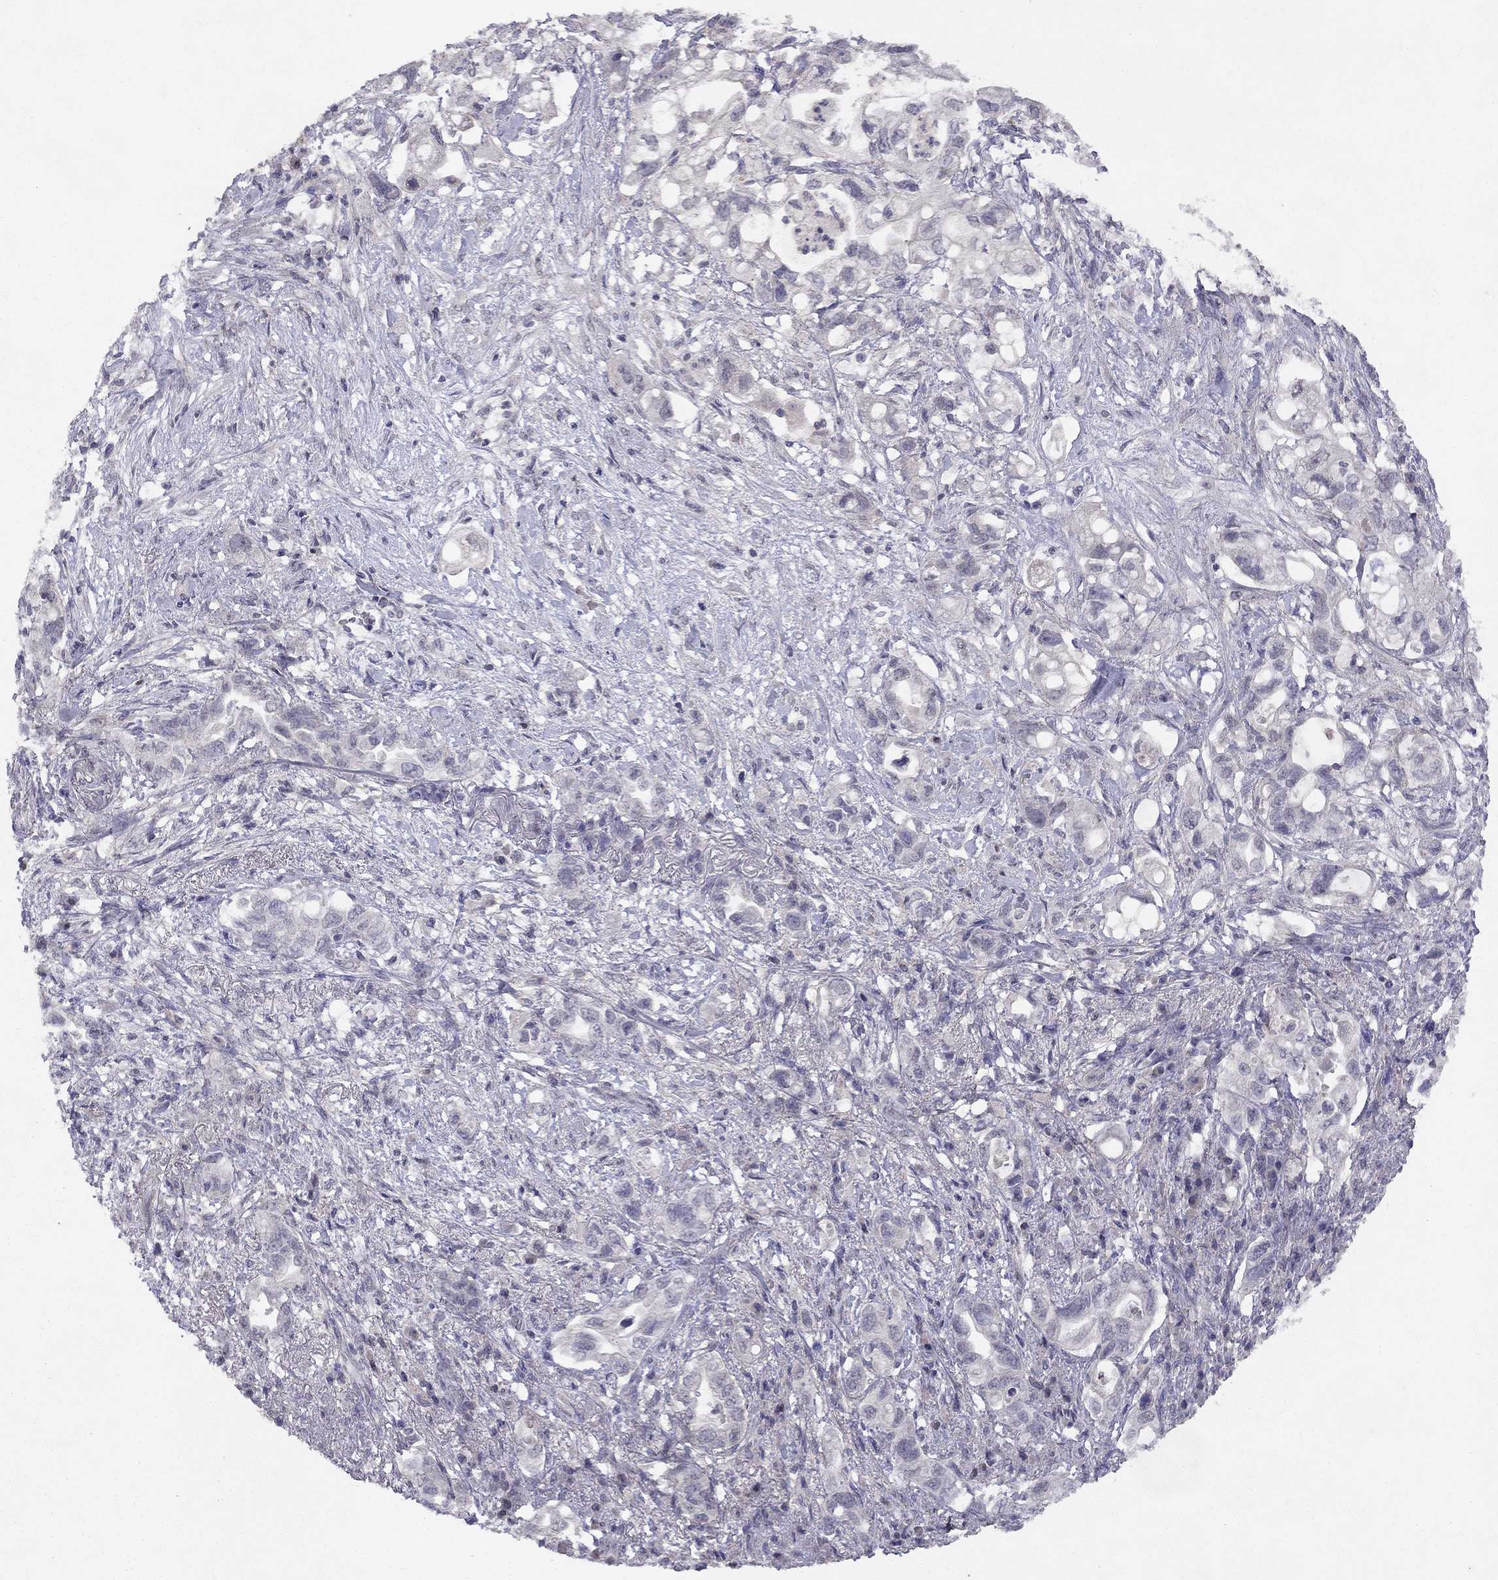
{"staining": {"intensity": "negative", "quantity": "none", "location": "none"}, "tissue": "pancreatic cancer", "cell_type": "Tumor cells", "image_type": "cancer", "snomed": [{"axis": "morphology", "description": "Adenocarcinoma, NOS"}, {"axis": "topography", "description": "Pancreas"}], "caption": "High magnification brightfield microscopy of pancreatic cancer (adenocarcinoma) stained with DAB (3,3'-diaminobenzidine) (brown) and counterstained with hematoxylin (blue): tumor cells show no significant staining.", "gene": "ESR2", "patient": {"sex": "female", "age": 72}}